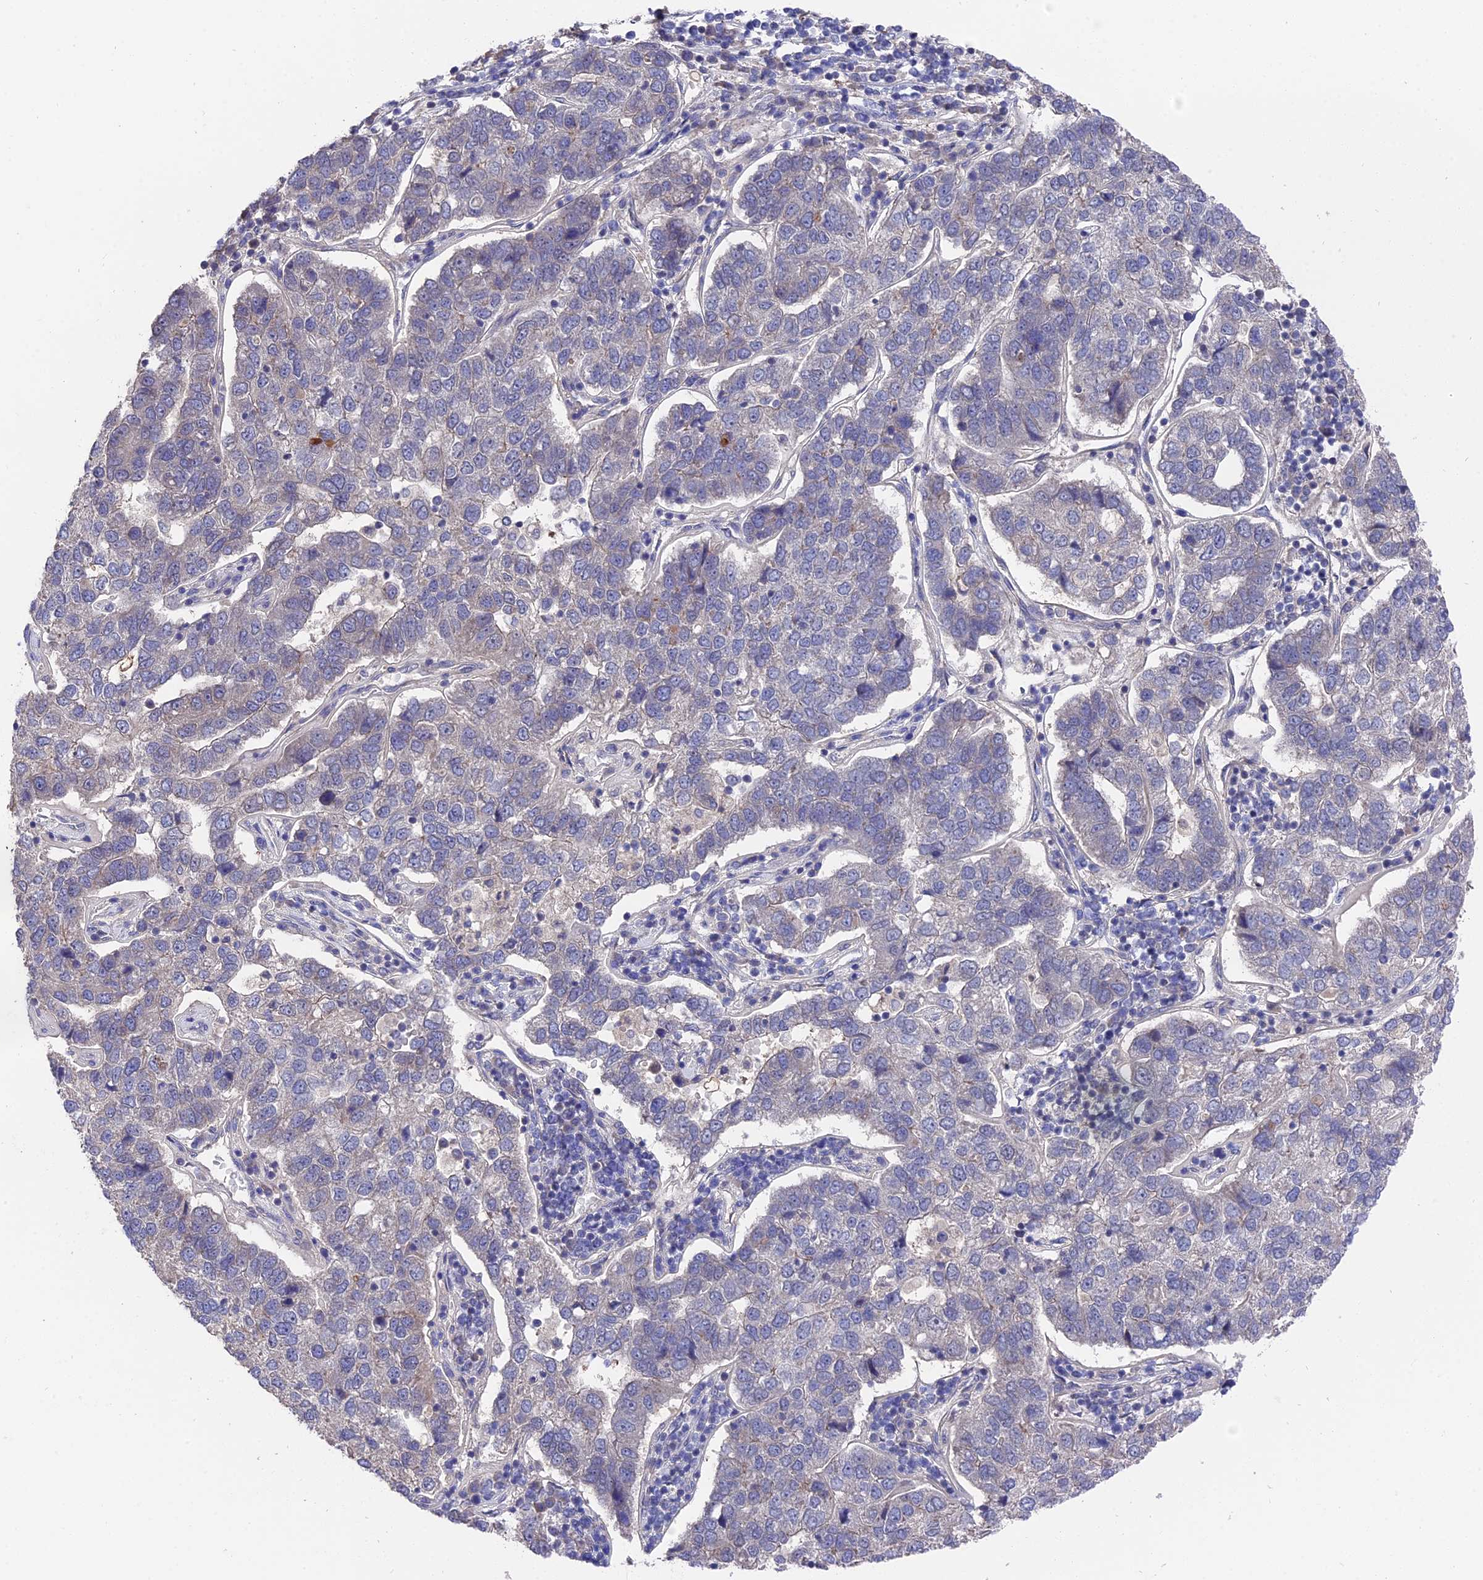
{"staining": {"intensity": "negative", "quantity": "none", "location": "none"}, "tissue": "pancreatic cancer", "cell_type": "Tumor cells", "image_type": "cancer", "snomed": [{"axis": "morphology", "description": "Adenocarcinoma, NOS"}, {"axis": "topography", "description": "Pancreas"}], "caption": "This is an immunohistochemistry micrograph of pancreatic cancer. There is no expression in tumor cells.", "gene": "ZCCHC2", "patient": {"sex": "female", "age": 61}}